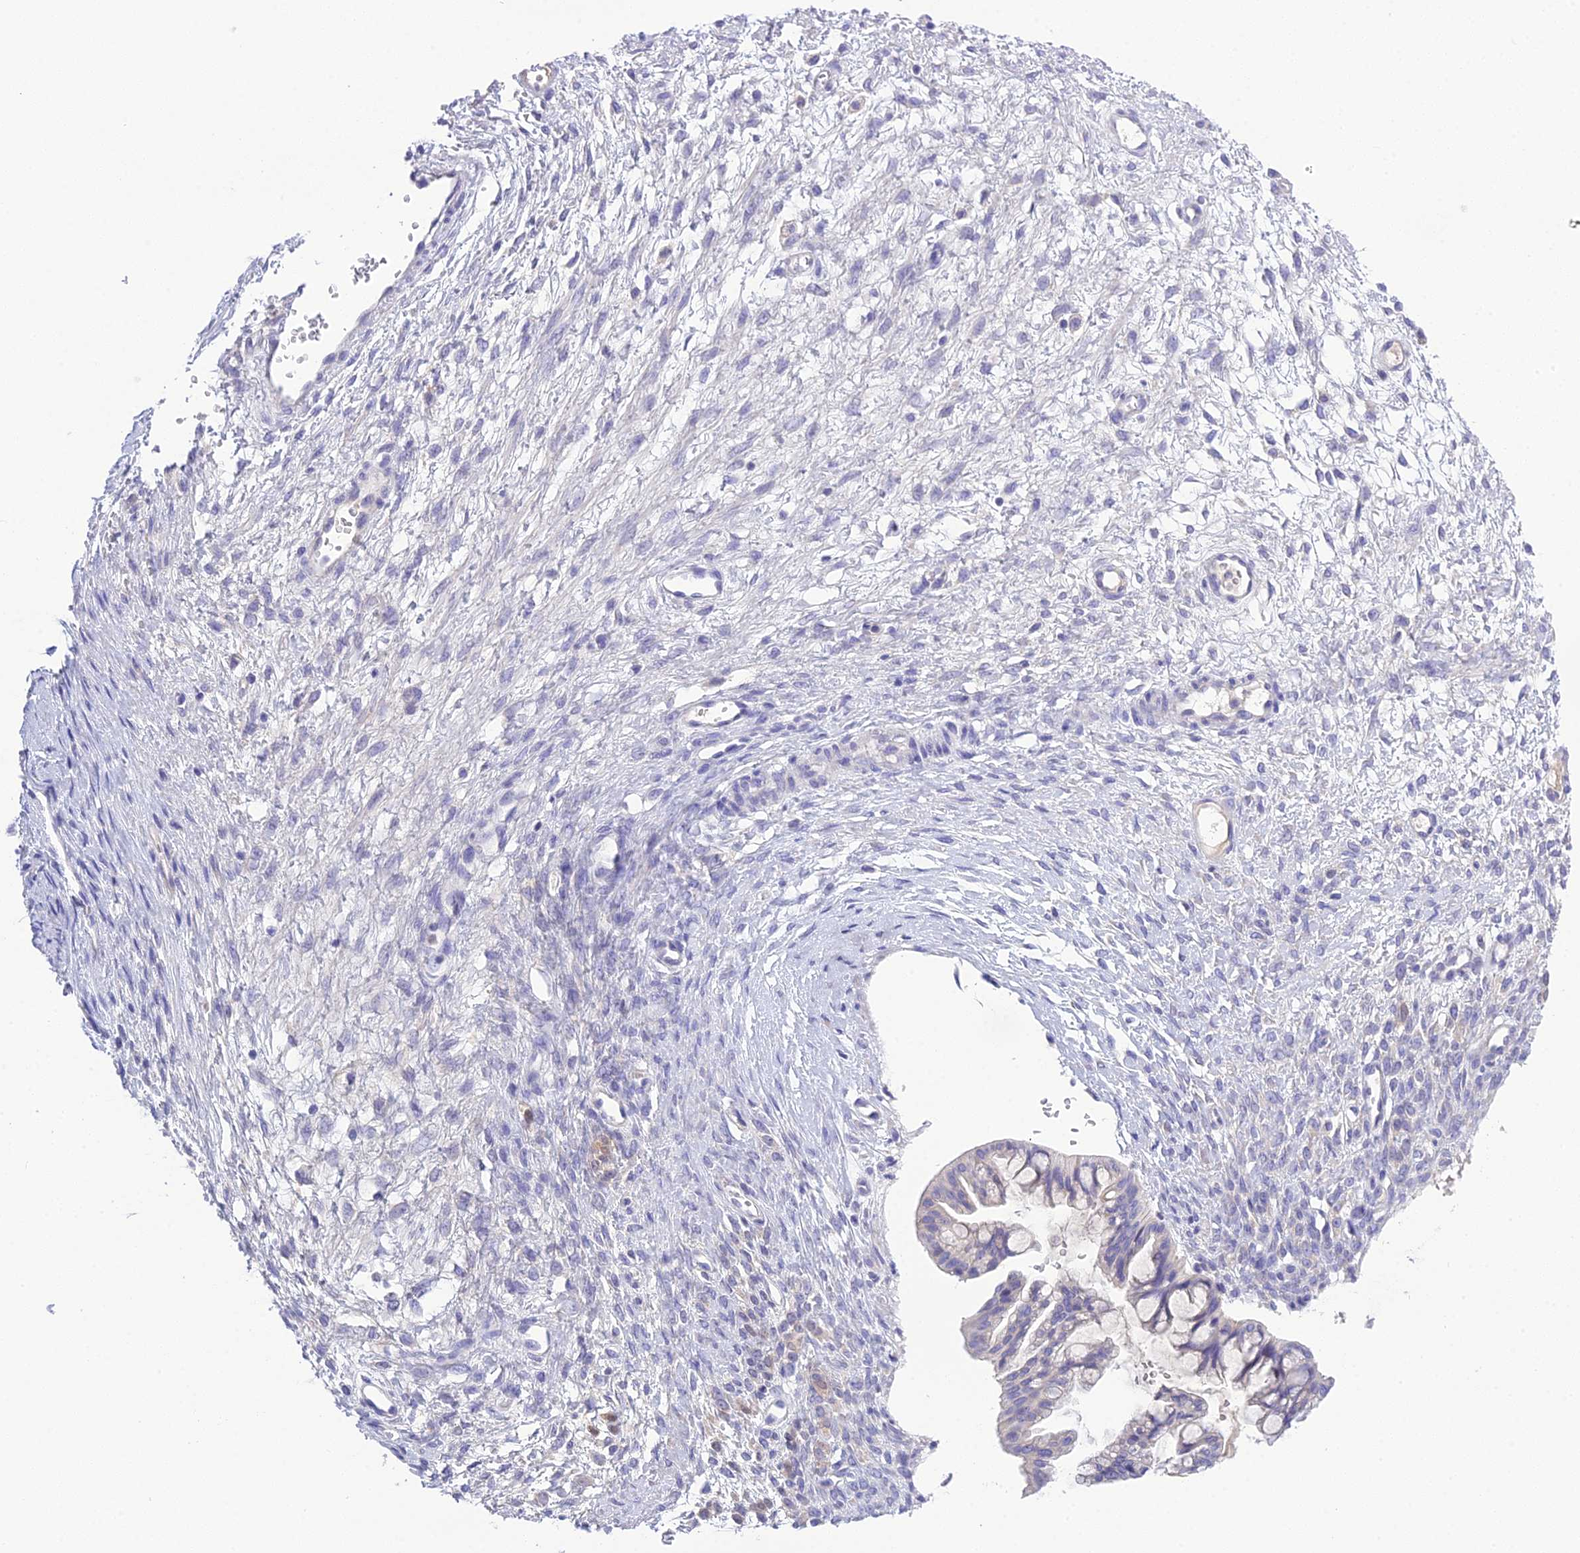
{"staining": {"intensity": "negative", "quantity": "none", "location": "none"}, "tissue": "ovarian cancer", "cell_type": "Tumor cells", "image_type": "cancer", "snomed": [{"axis": "morphology", "description": "Cystadenocarcinoma, mucinous, NOS"}, {"axis": "topography", "description": "Ovary"}], "caption": "Ovarian cancer (mucinous cystadenocarcinoma) stained for a protein using immunohistochemistry shows no expression tumor cells.", "gene": "KIAA0408", "patient": {"sex": "female", "age": 73}}